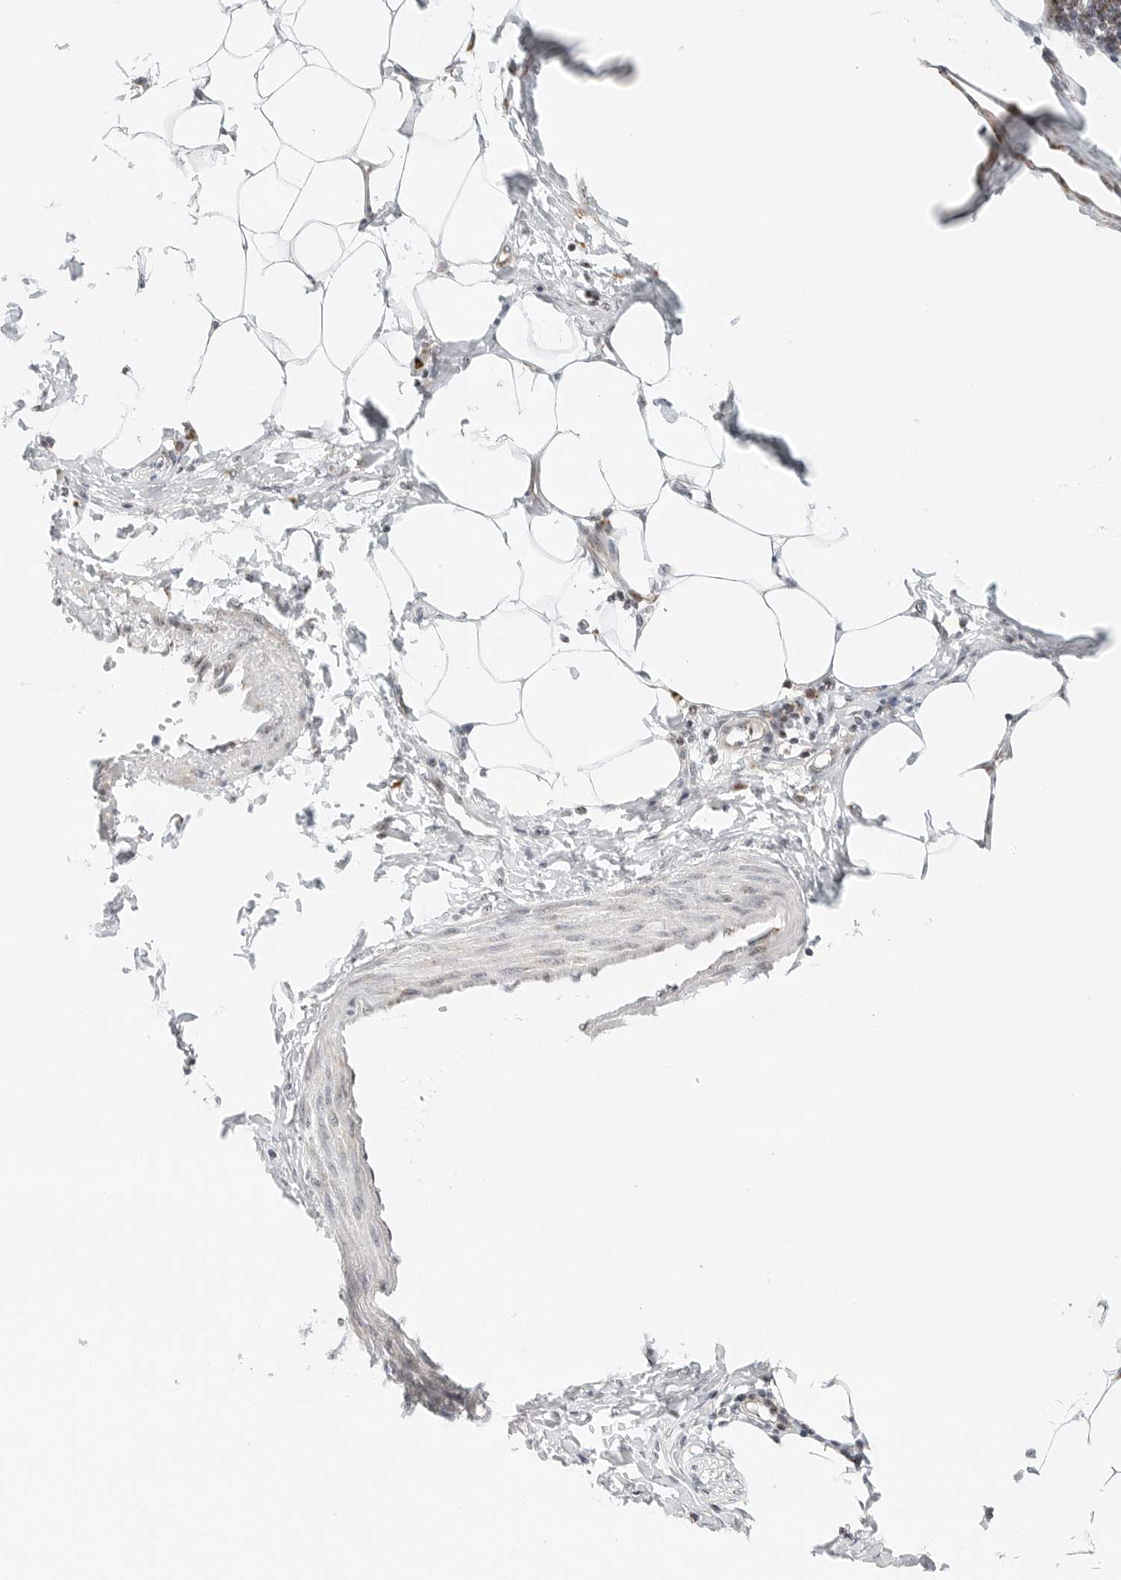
{"staining": {"intensity": "weak", "quantity": "25%-75%", "location": "nuclear"}, "tissue": "smooth muscle", "cell_type": "Smooth muscle cells", "image_type": "normal", "snomed": [{"axis": "morphology", "description": "Normal tissue, NOS"}, {"axis": "morphology", "description": "Adenocarcinoma, NOS"}, {"axis": "topography", "description": "Smooth muscle"}, {"axis": "topography", "description": "Colon"}], "caption": "Immunohistochemical staining of normal human smooth muscle exhibits low levels of weak nuclear staining in approximately 25%-75% of smooth muscle cells.", "gene": "RIMKLA", "patient": {"sex": "male", "age": 14}}